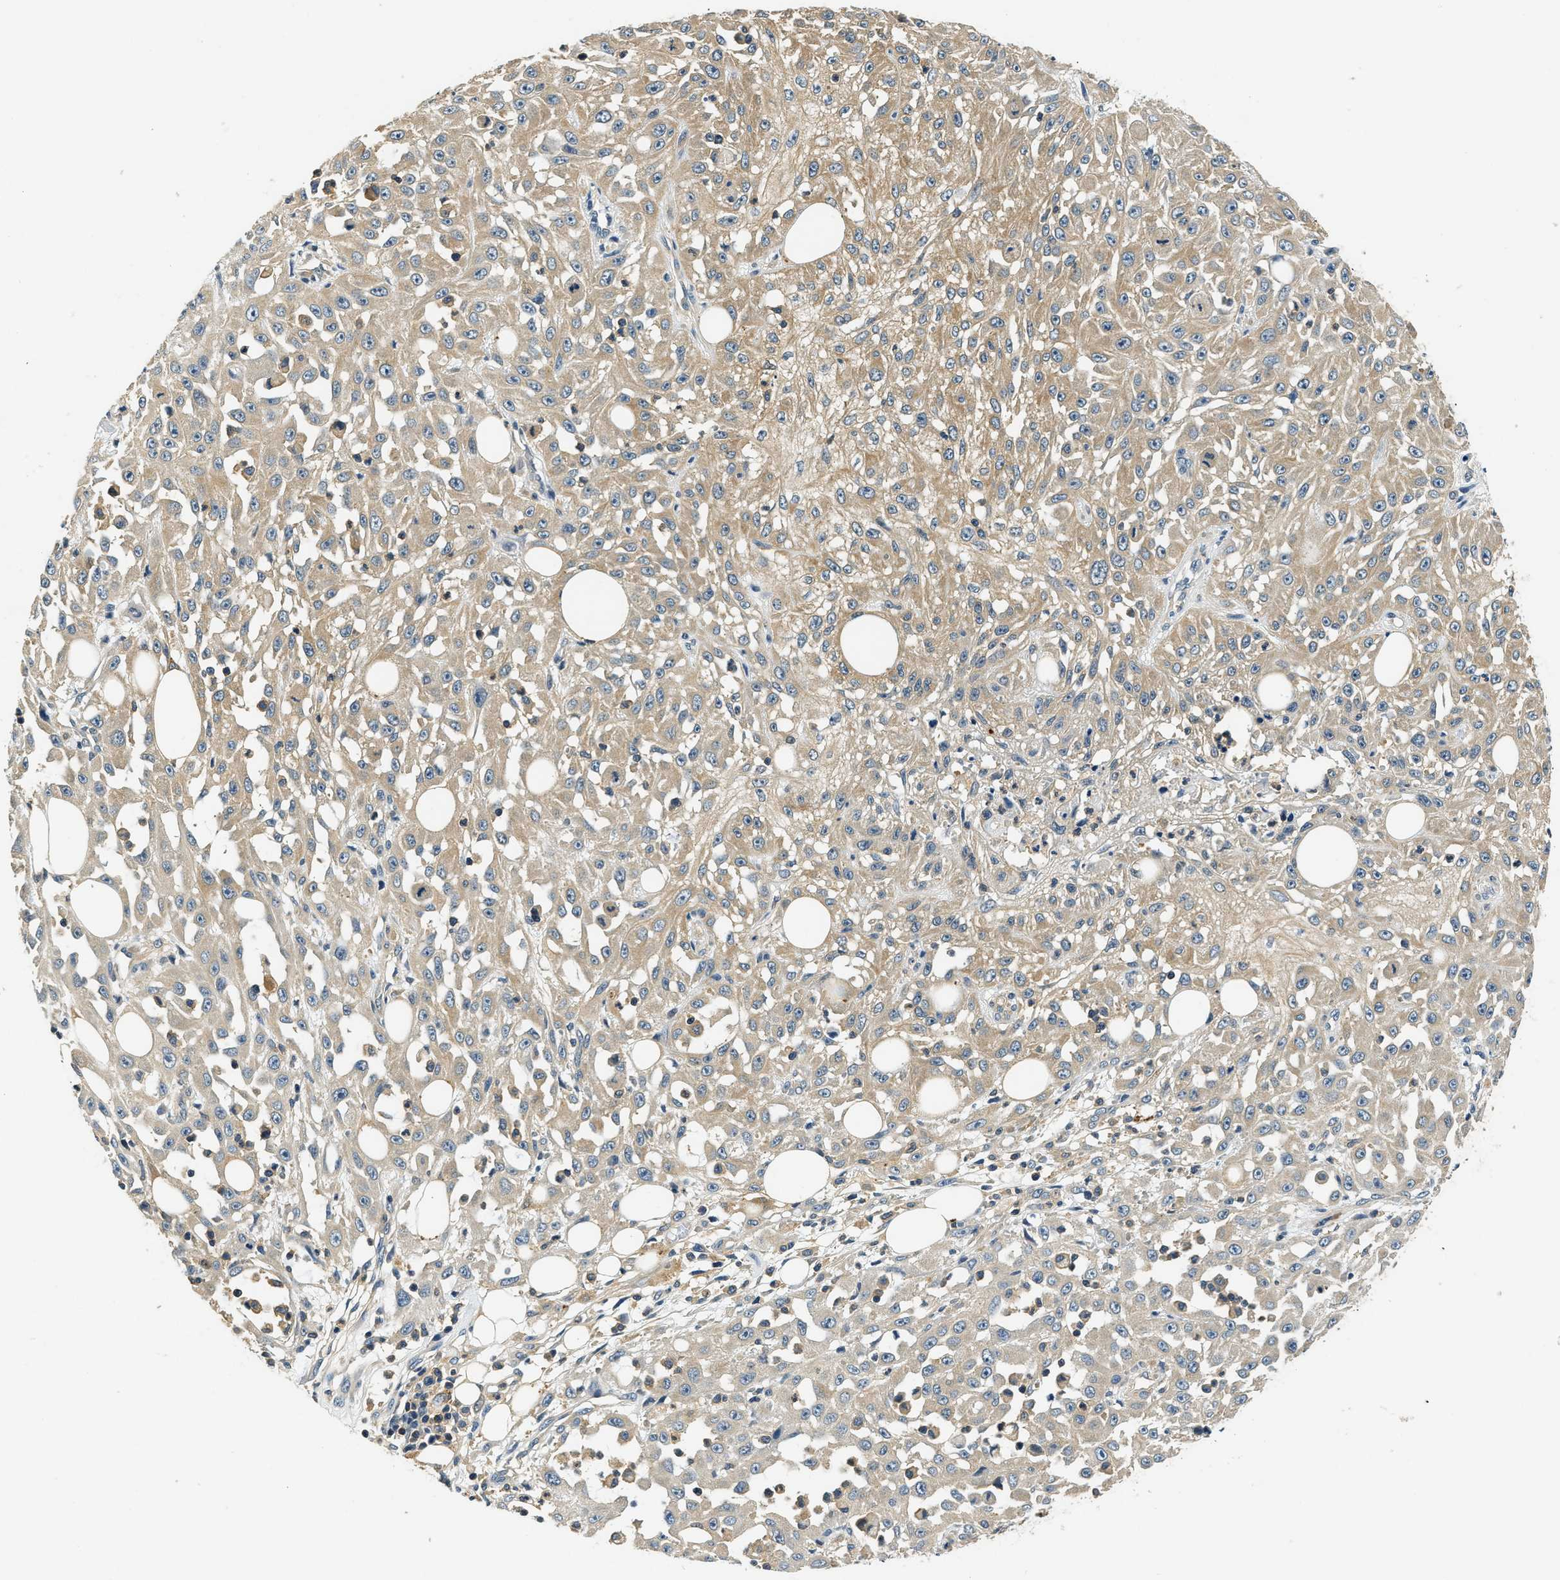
{"staining": {"intensity": "weak", "quantity": ">75%", "location": "cytoplasmic/membranous"}, "tissue": "skin cancer", "cell_type": "Tumor cells", "image_type": "cancer", "snomed": [{"axis": "morphology", "description": "Squamous cell carcinoma, NOS"}, {"axis": "morphology", "description": "Squamous cell carcinoma, metastatic, NOS"}, {"axis": "topography", "description": "Skin"}, {"axis": "topography", "description": "Lymph node"}], "caption": "The immunohistochemical stain shows weak cytoplasmic/membranous staining in tumor cells of skin squamous cell carcinoma tissue.", "gene": "RESF1", "patient": {"sex": "male", "age": 75}}